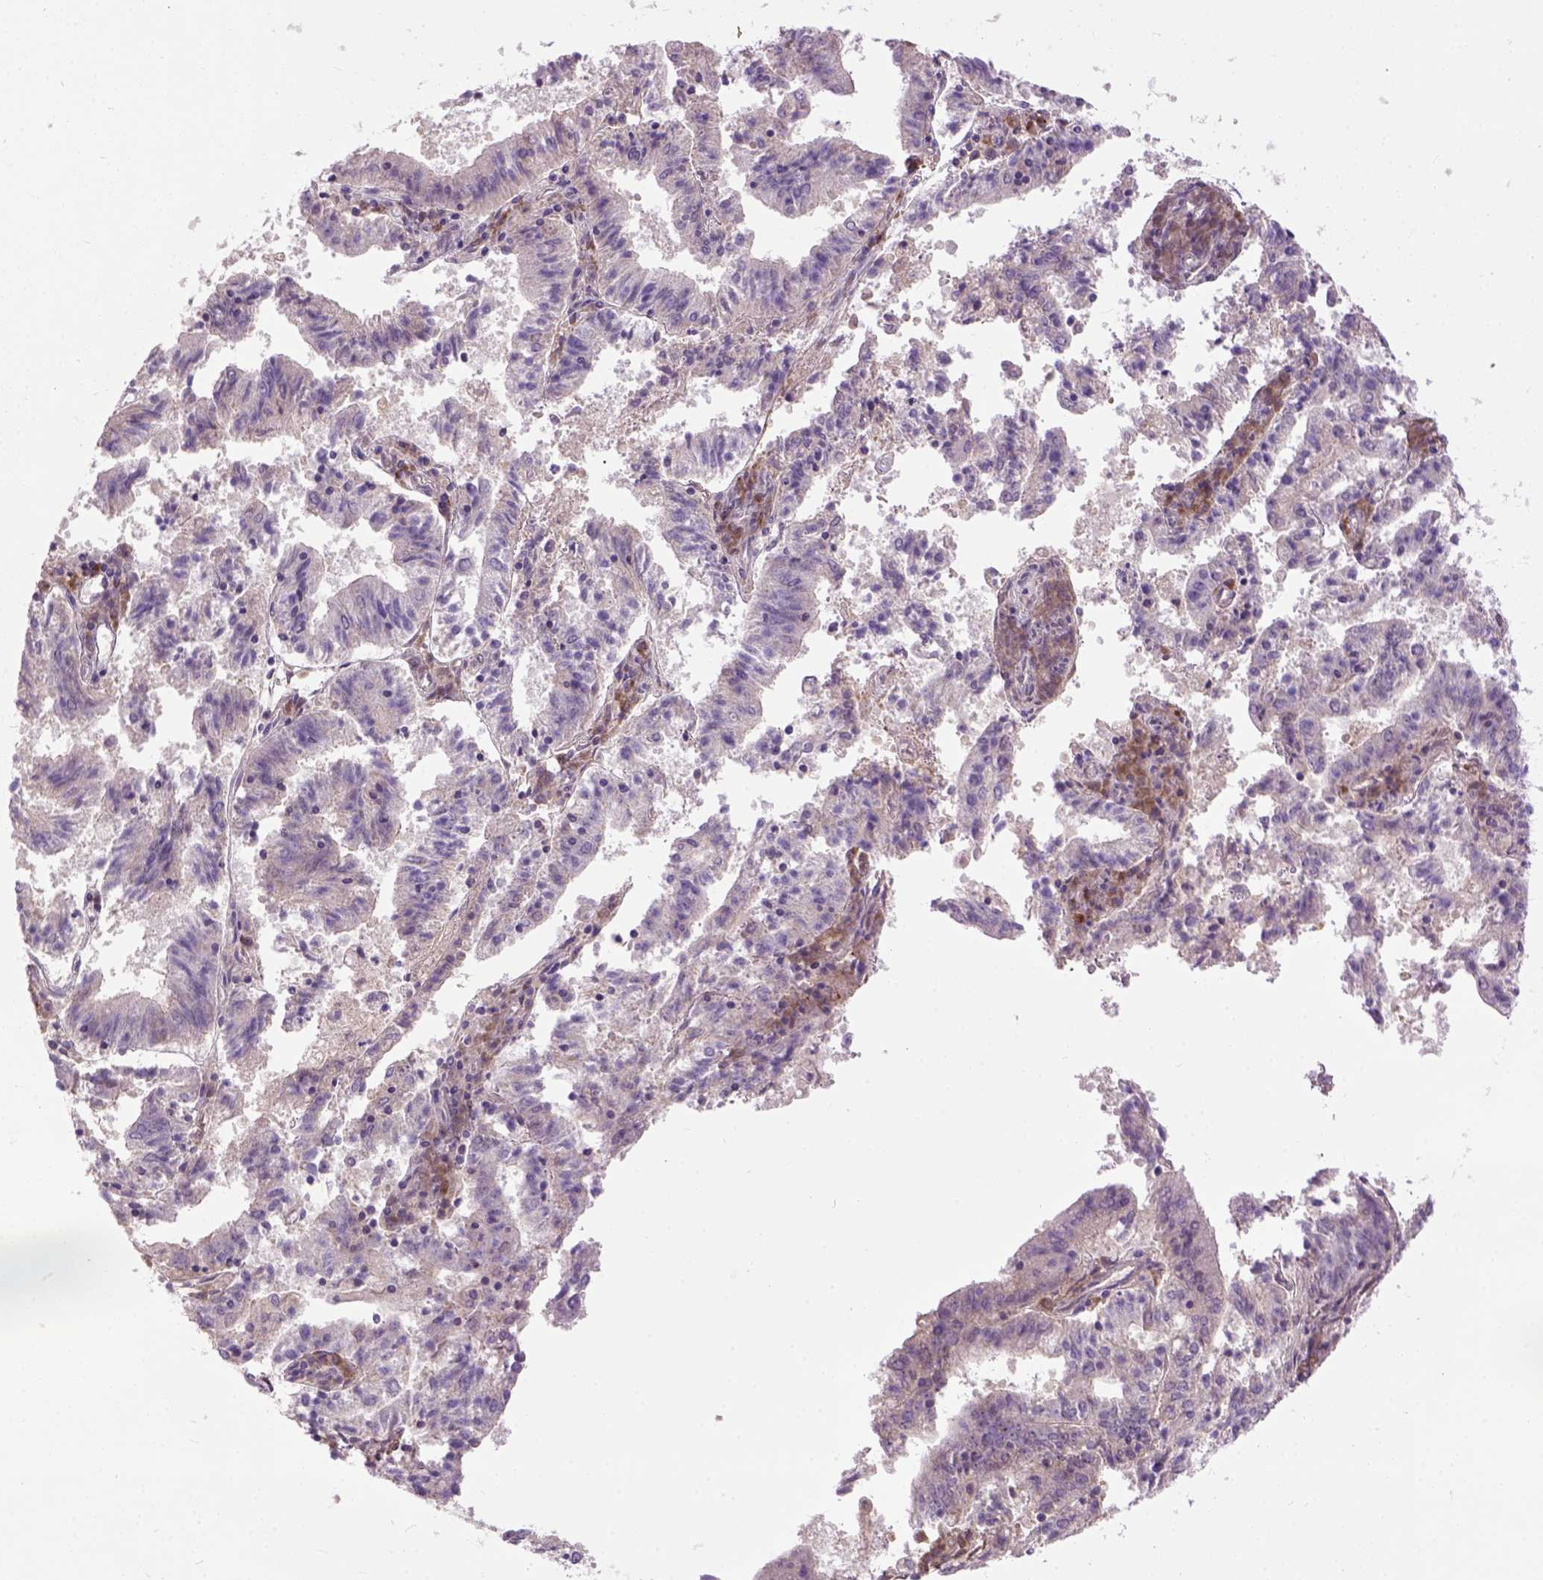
{"staining": {"intensity": "negative", "quantity": "none", "location": "none"}, "tissue": "endometrial cancer", "cell_type": "Tumor cells", "image_type": "cancer", "snomed": [{"axis": "morphology", "description": "Adenocarcinoma, NOS"}, {"axis": "topography", "description": "Endometrium"}], "caption": "Endometrial cancer was stained to show a protein in brown. There is no significant staining in tumor cells.", "gene": "CPNE1", "patient": {"sex": "female", "age": 82}}